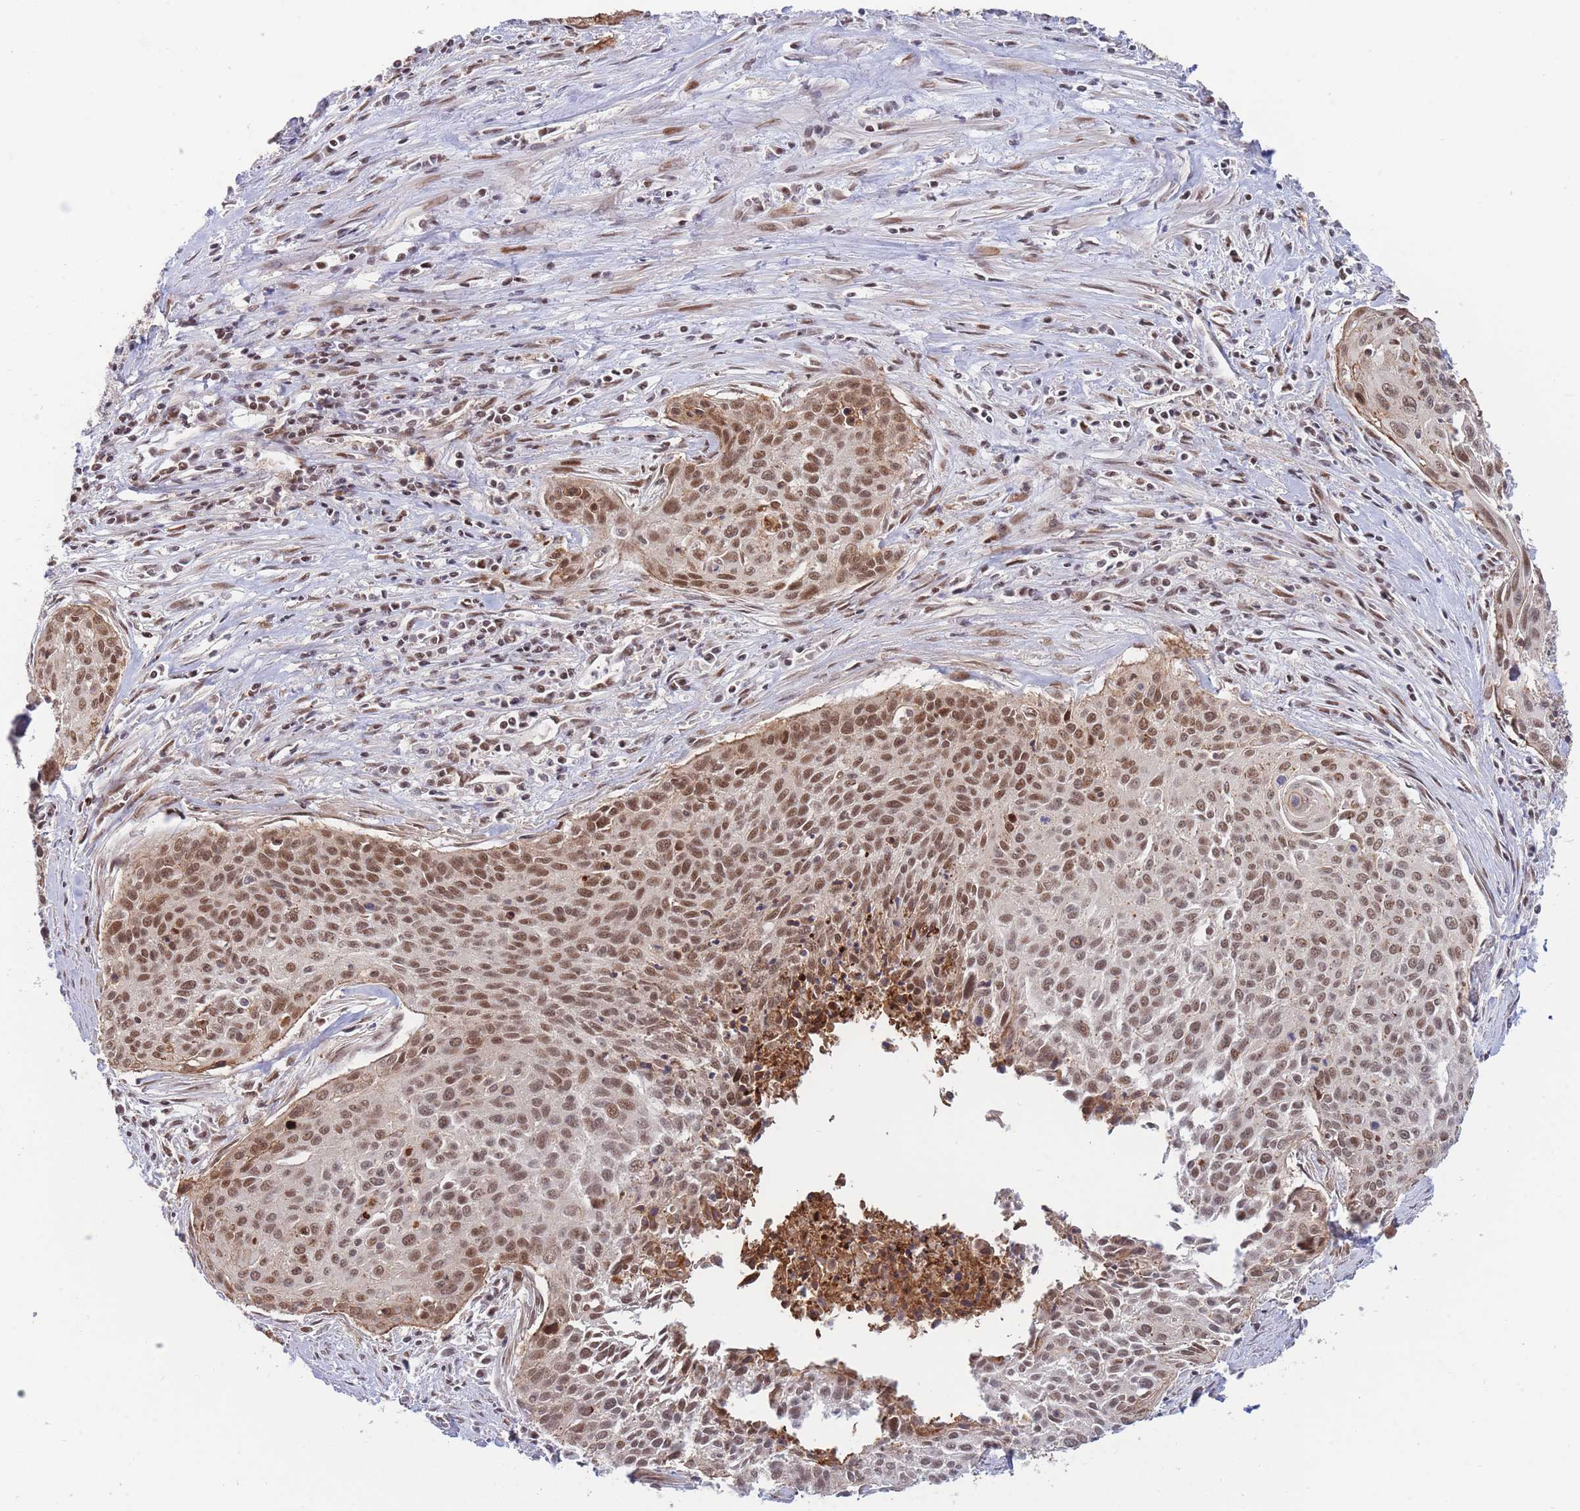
{"staining": {"intensity": "moderate", "quantity": ">75%", "location": "cytoplasmic/membranous,nuclear"}, "tissue": "cervical cancer", "cell_type": "Tumor cells", "image_type": "cancer", "snomed": [{"axis": "morphology", "description": "Squamous cell carcinoma, NOS"}, {"axis": "topography", "description": "Cervix"}], "caption": "Approximately >75% of tumor cells in human squamous cell carcinoma (cervical) display moderate cytoplasmic/membranous and nuclear protein staining as visualized by brown immunohistochemical staining.", "gene": "BOD1L1", "patient": {"sex": "female", "age": 55}}